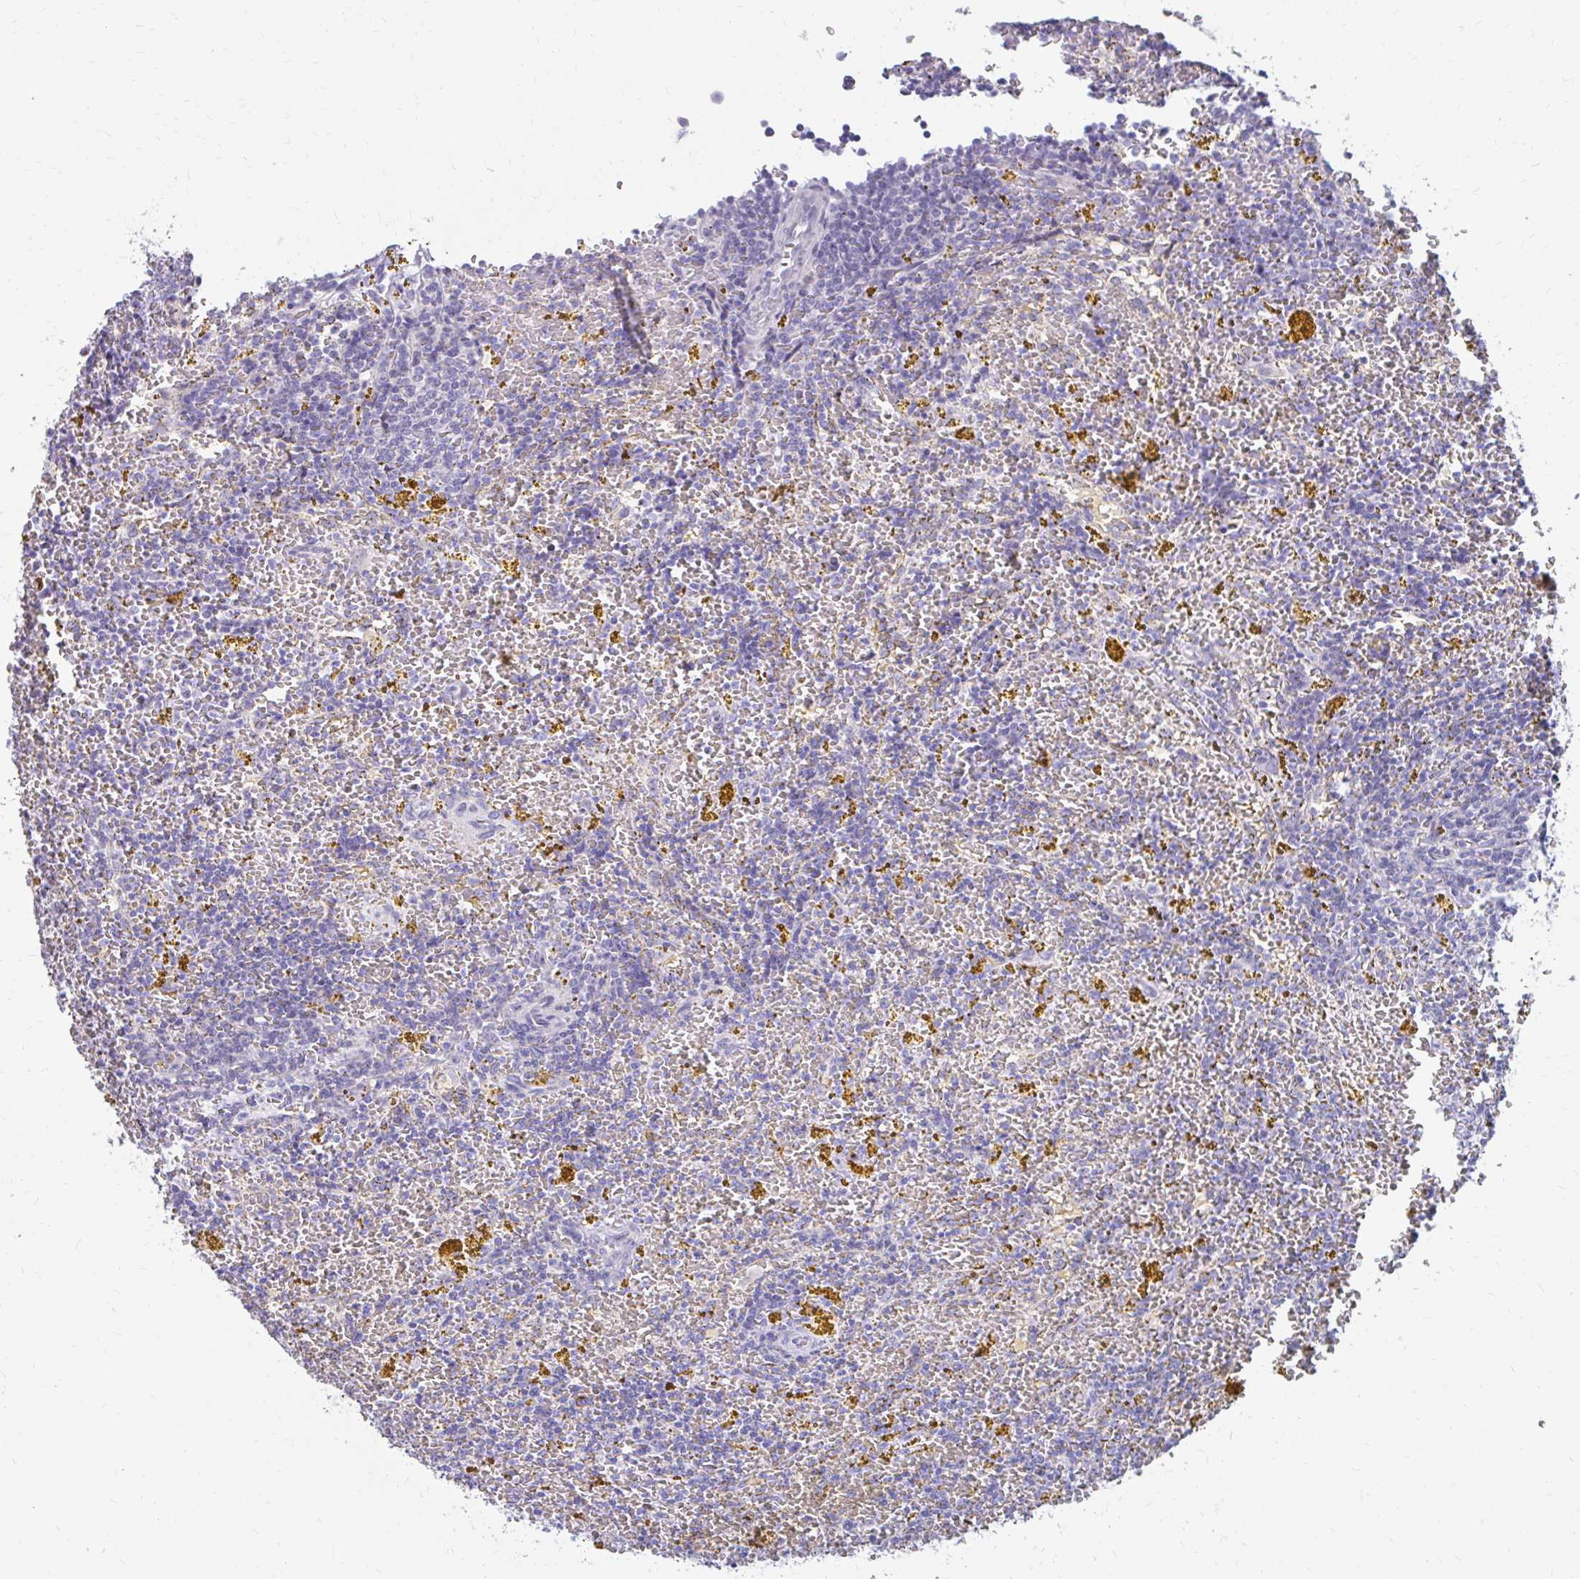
{"staining": {"intensity": "negative", "quantity": "none", "location": "none"}, "tissue": "lymphoma", "cell_type": "Tumor cells", "image_type": "cancer", "snomed": [{"axis": "morphology", "description": "Malignant lymphoma, non-Hodgkin's type, Low grade"}, {"axis": "topography", "description": "Spleen"}, {"axis": "topography", "description": "Lymph node"}], "caption": "Immunohistochemistry (IHC) photomicrograph of human low-grade malignant lymphoma, non-Hodgkin's type stained for a protein (brown), which demonstrates no expression in tumor cells.", "gene": "RGS16", "patient": {"sex": "female", "age": 66}}